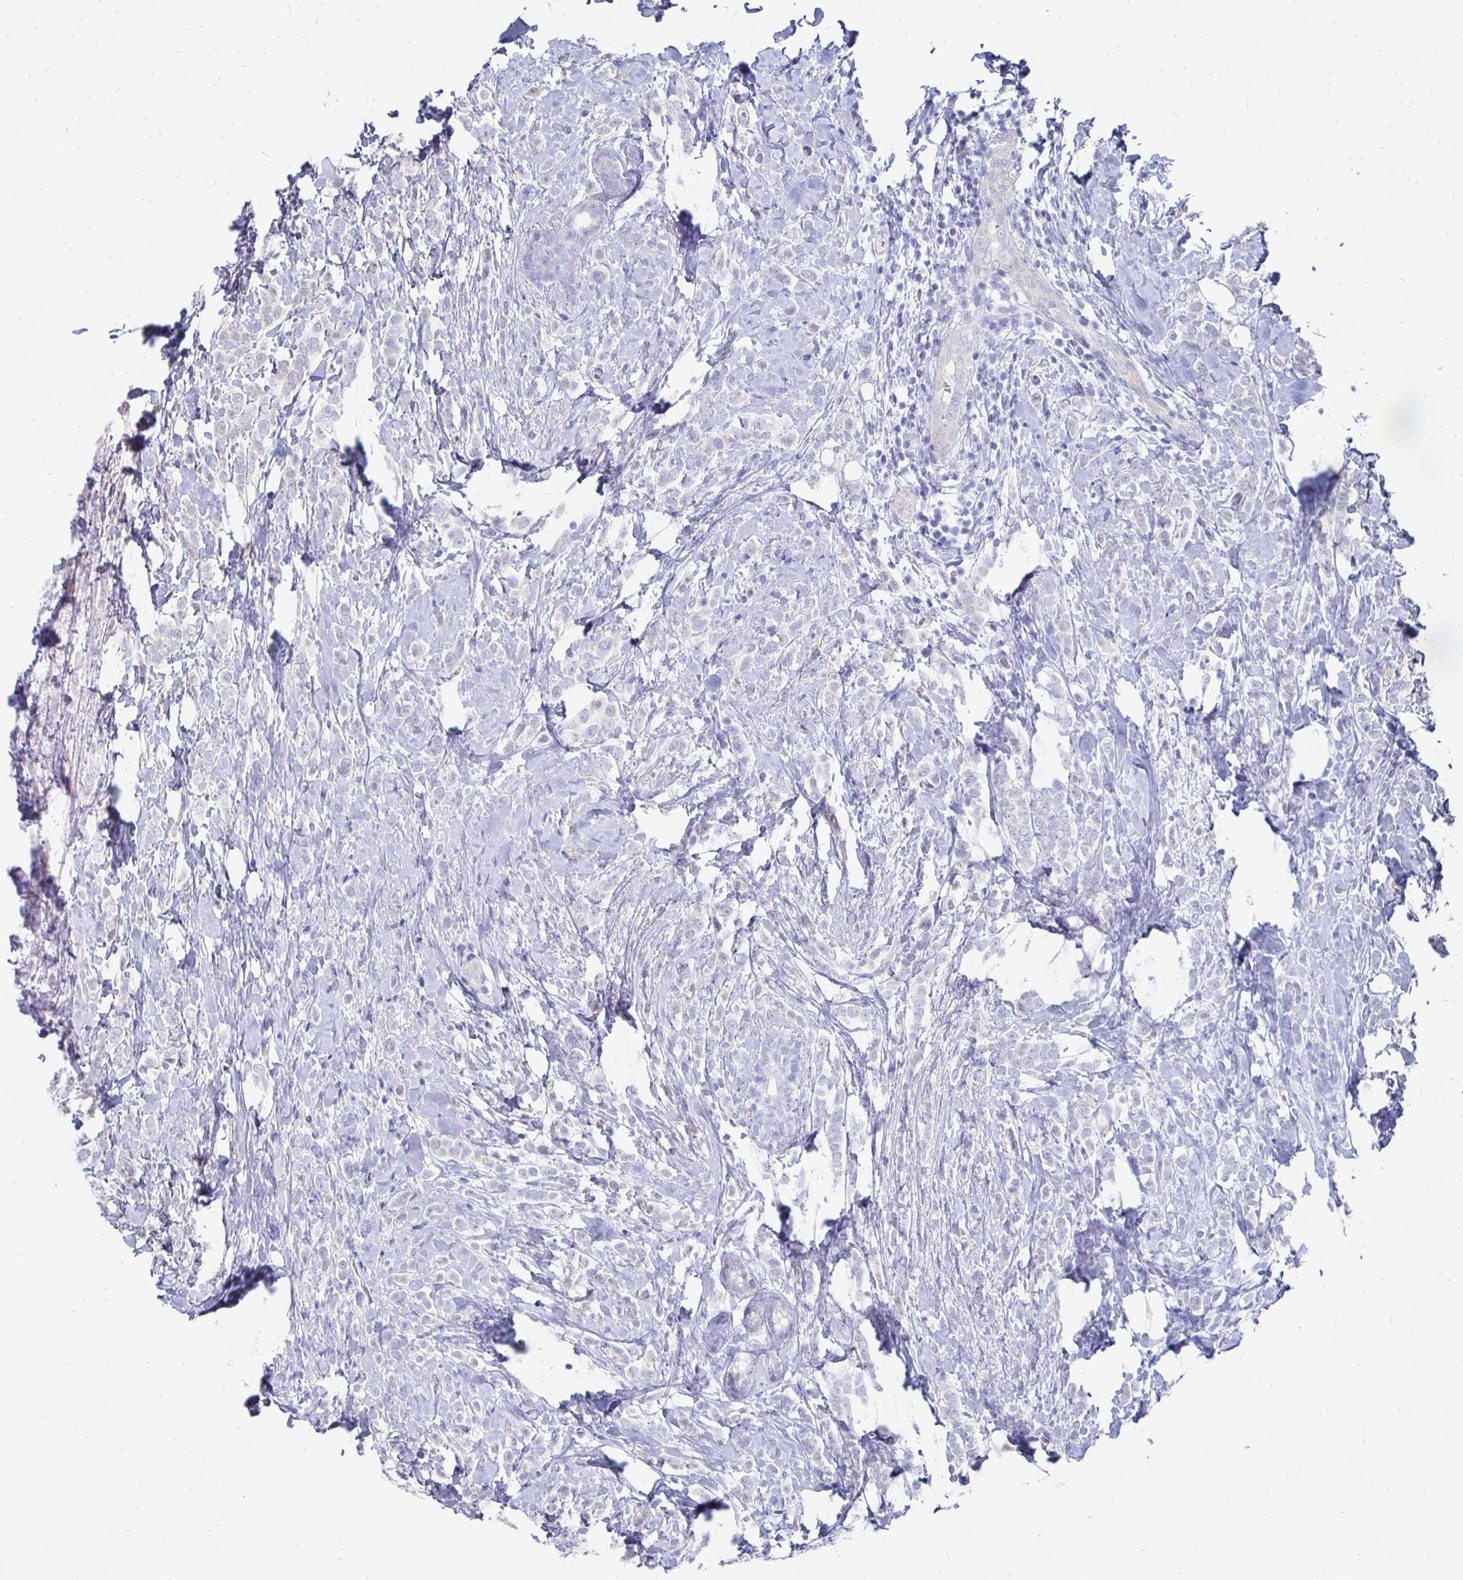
{"staining": {"intensity": "negative", "quantity": "none", "location": "none"}, "tissue": "breast cancer", "cell_type": "Tumor cells", "image_type": "cancer", "snomed": [{"axis": "morphology", "description": "Lobular carcinoma"}, {"axis": "topography", "description": "Breast"}], "caption": "Immunohistochemistry (IHC) photomicrograph of breast lobular carcinoma stained for a protein (brown), which shows no expression in tumor cells.", "gene": "SYCP3", "patient": {"sex": "female", "age": 49}}